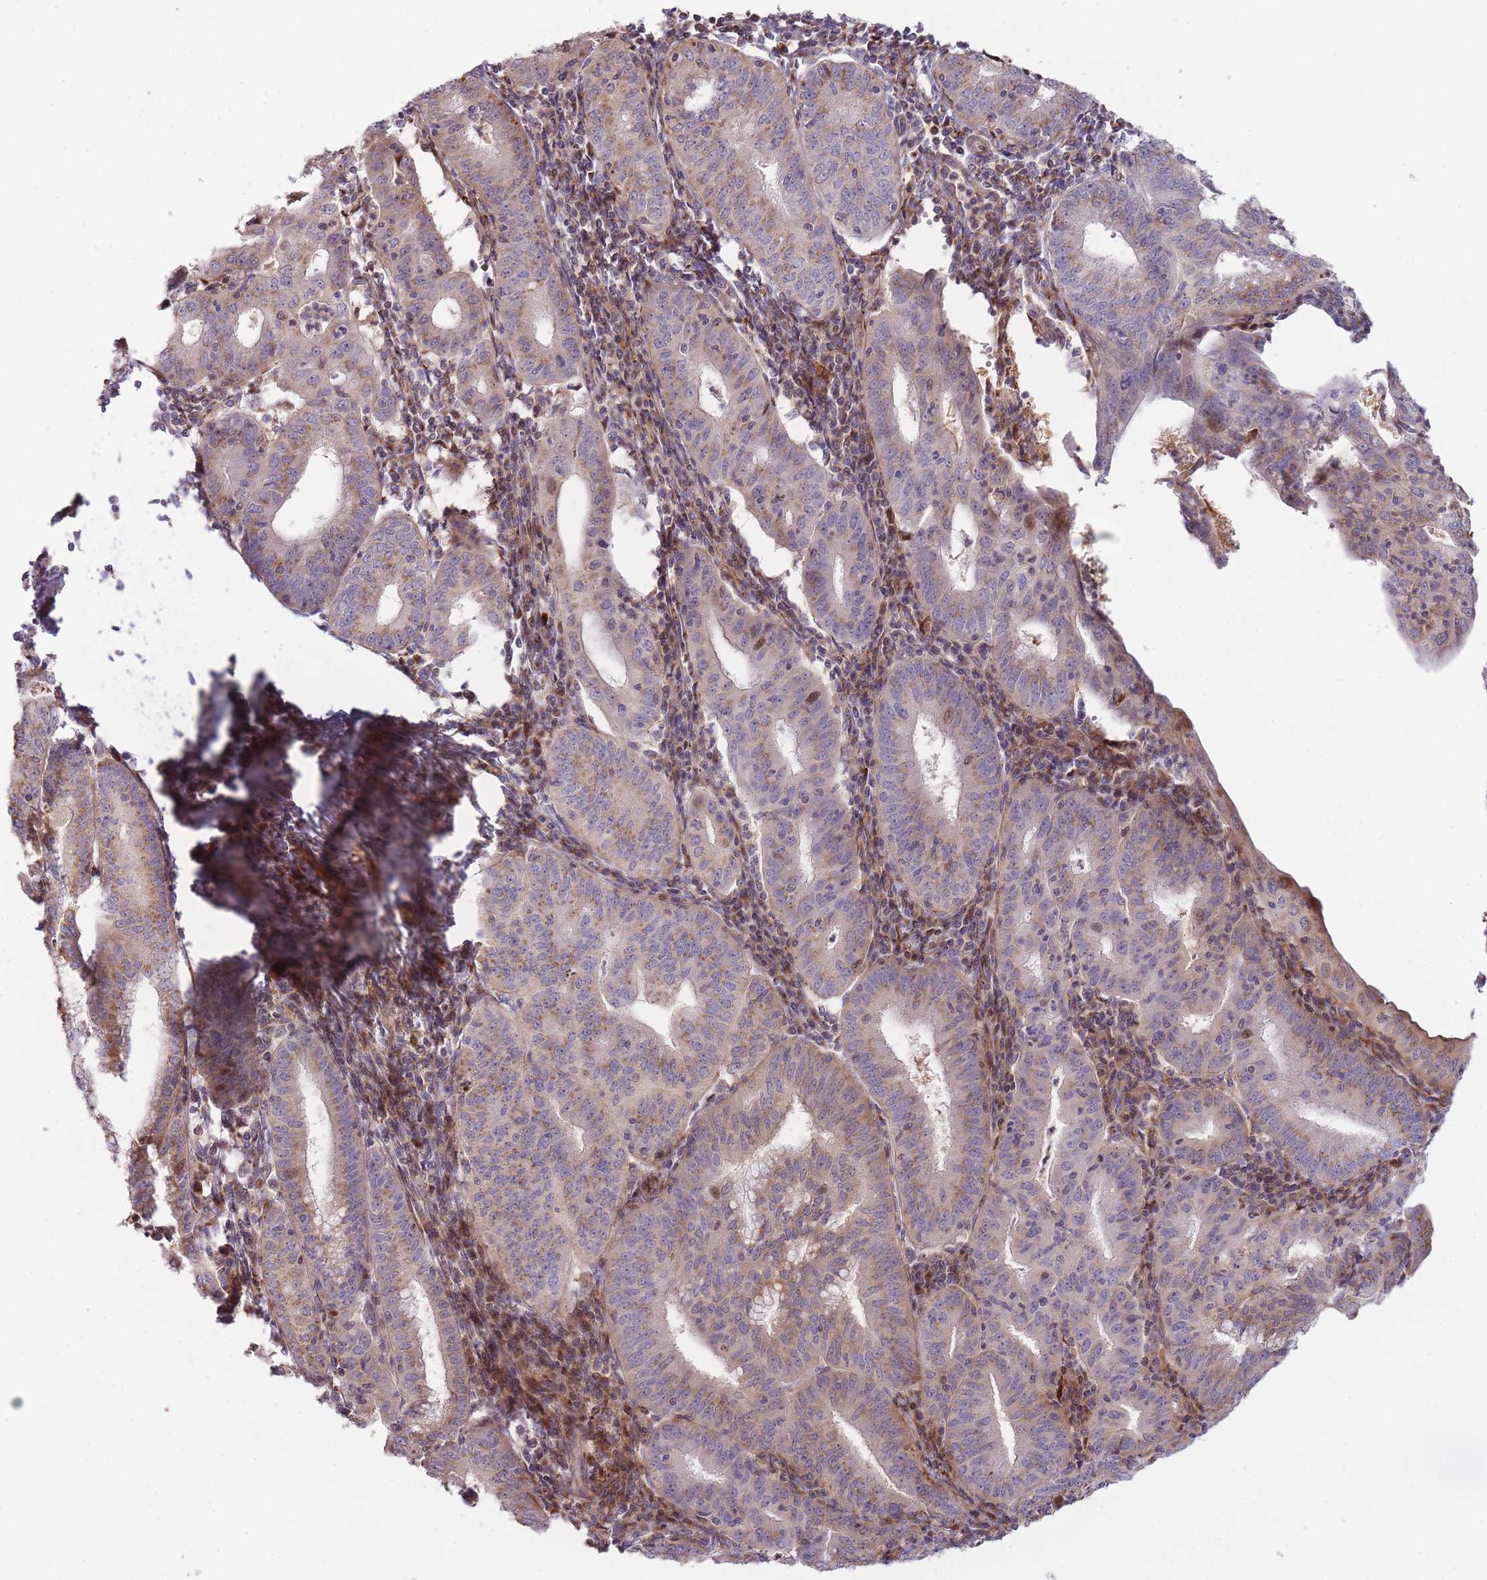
{"staining": {"intensity": "moderate", "quantity": ">75%", "location": "cytoplasmic/membranous"}, "tissue": "endometrial cancer", "cell_type": "Tumor cells", "image_type": "cancer", "snomed": [{"axis": "morphology", "description": "Adenocarcinoma, NOS"}, {"axis": "topography", "description": "Endometrium"}], "caption": "This photomicrograph displays immunohistochemistry staining of adenocarcinoma (endometrial), with medium moderate cytoplasmic/membranous staining in about >75% of tumor cells.", "gene": "PPP3R2", "patient": {"sex": "female", "age": 60}}